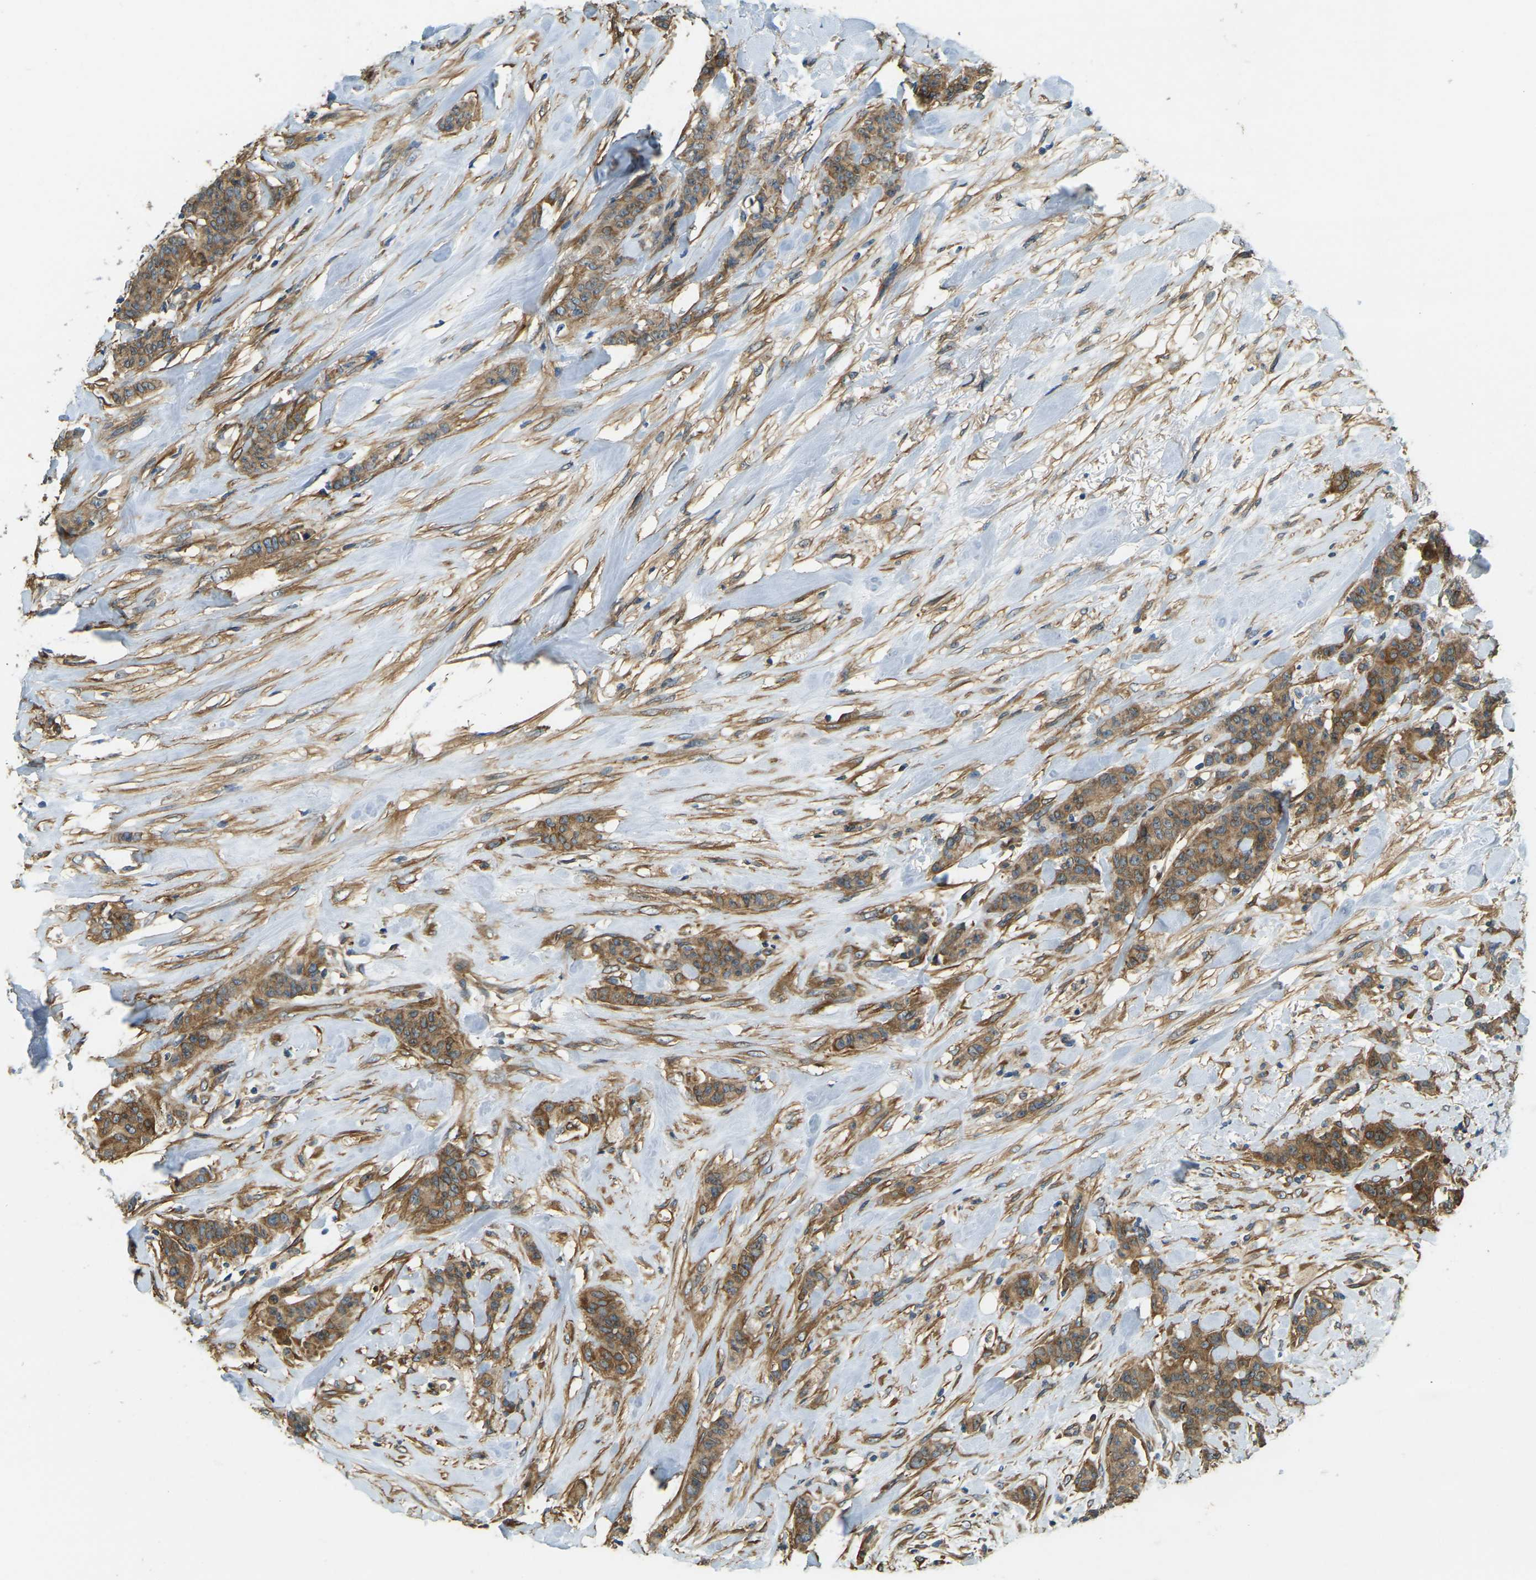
{"staining": {"intensity": "moderate", "quantity": ">75%", "location": "cytoplasmic/membranous"}, "tissue": "breast cancer", "cell_type": "Tumor cells", "image_type": "cancer", "snomed": [{"axis": "morphology", "description": "Normal tissue, NOS"}, {"axis": "morphology", "description": "Duct carcinoma"}, {"axis": "topography", "description": "Breast"}], "caption": "Protein staining demonstrates moderate cytoplasmic/membranous staining in about >75% of tumor cells in breast infiltrating ductal carcinoma.", "gene": "ERGIC1", "patient": {"sex": "female", "age": 40}}